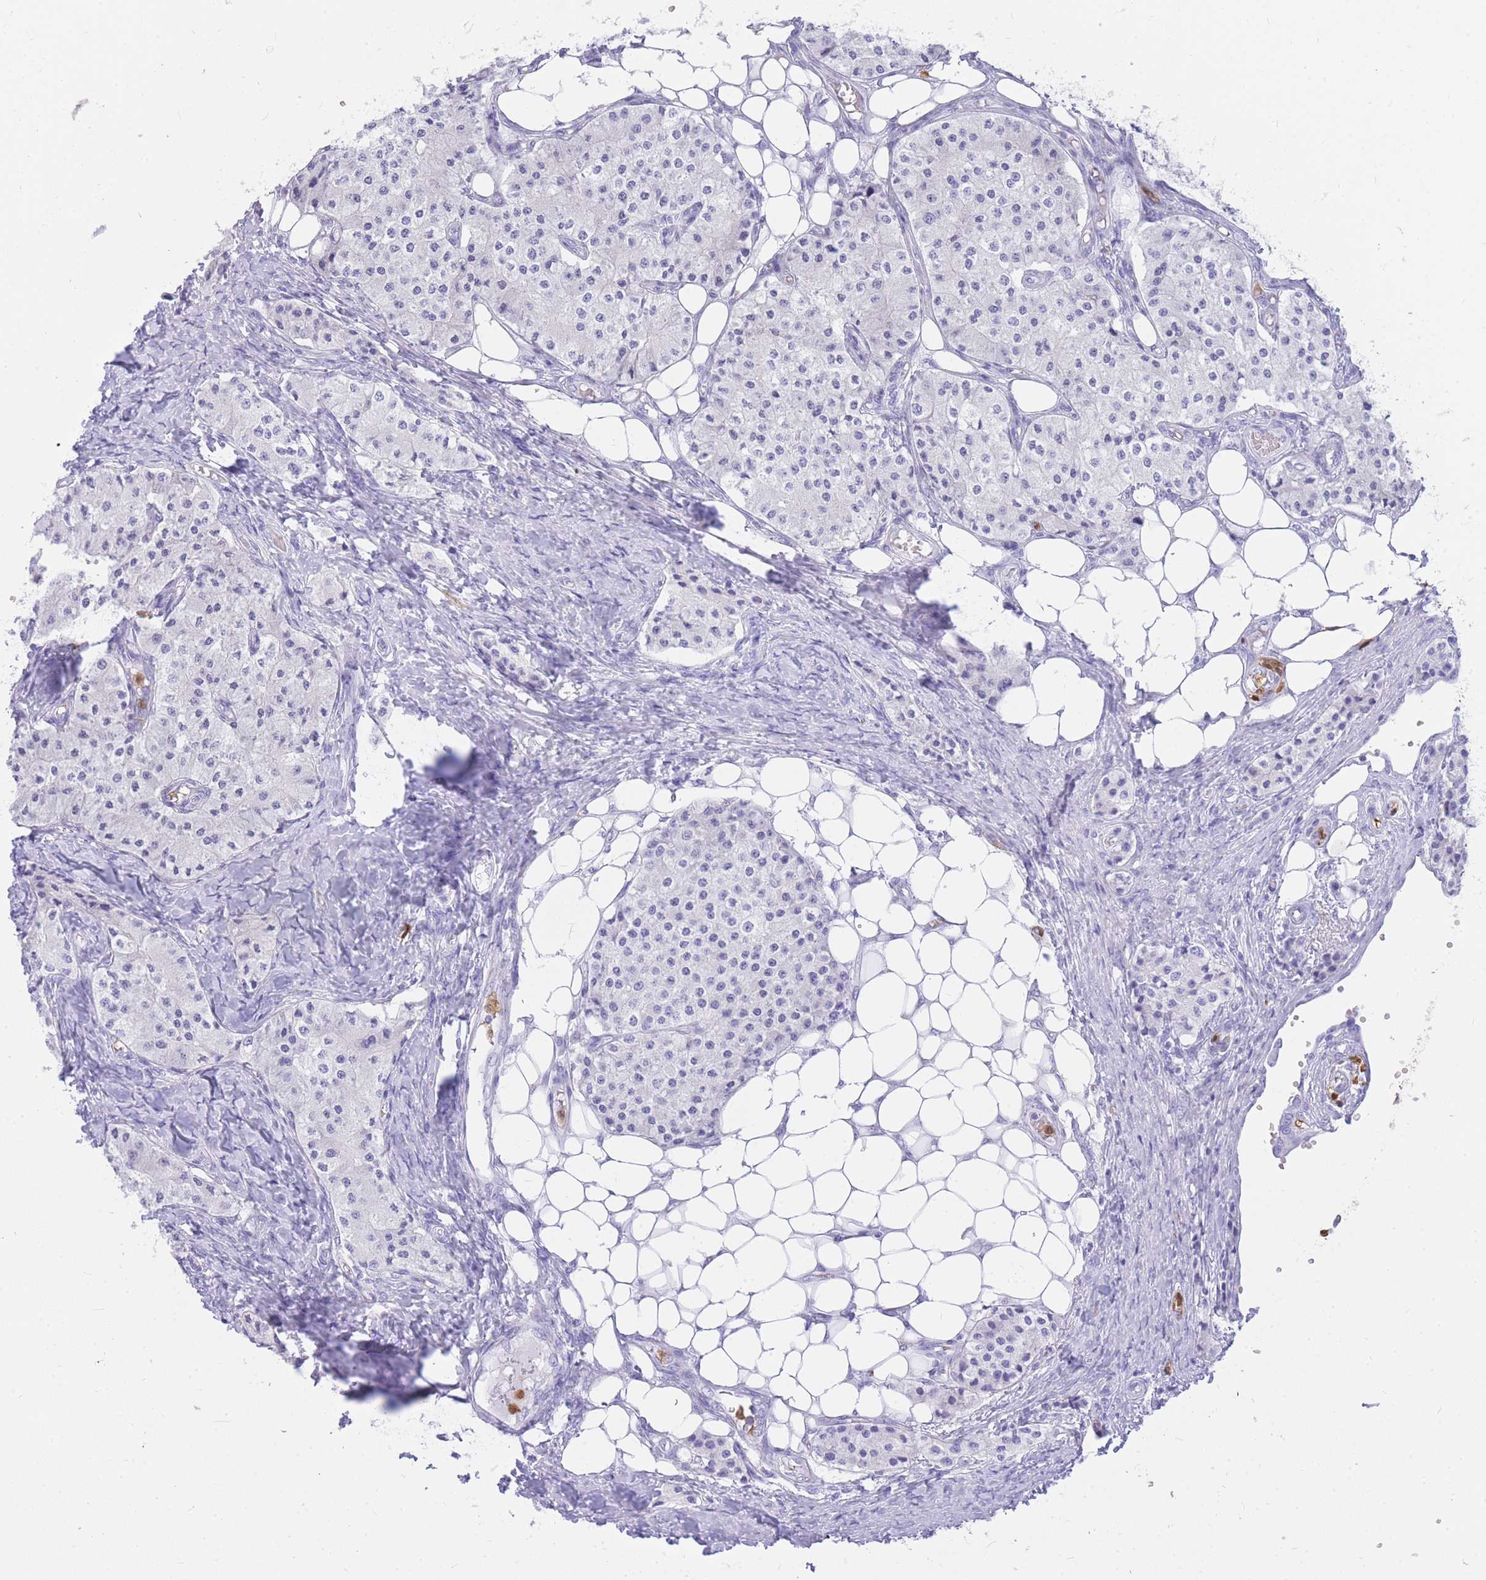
{"staining": {"intensity": "negative", "quantity": "none", "location": "none"}, "tissue": "carcinoid", "cell_type": "Tumor cells", "image_type": "cancer", "snomed": [{"axis": "morphology", "description": "Carcinoid, malignant, NOS"}, {"axis": "topography", "description": "Colon"}], "caption": "This histopathology image is of carcinoid stained with immunohistochemistry (IHC) to label a protein in brown with the nuclei are counter-stained blue. There is no staining in tumor cells.", "gene": "HERC1", "patient": {"sex": "female", "age": 52}}